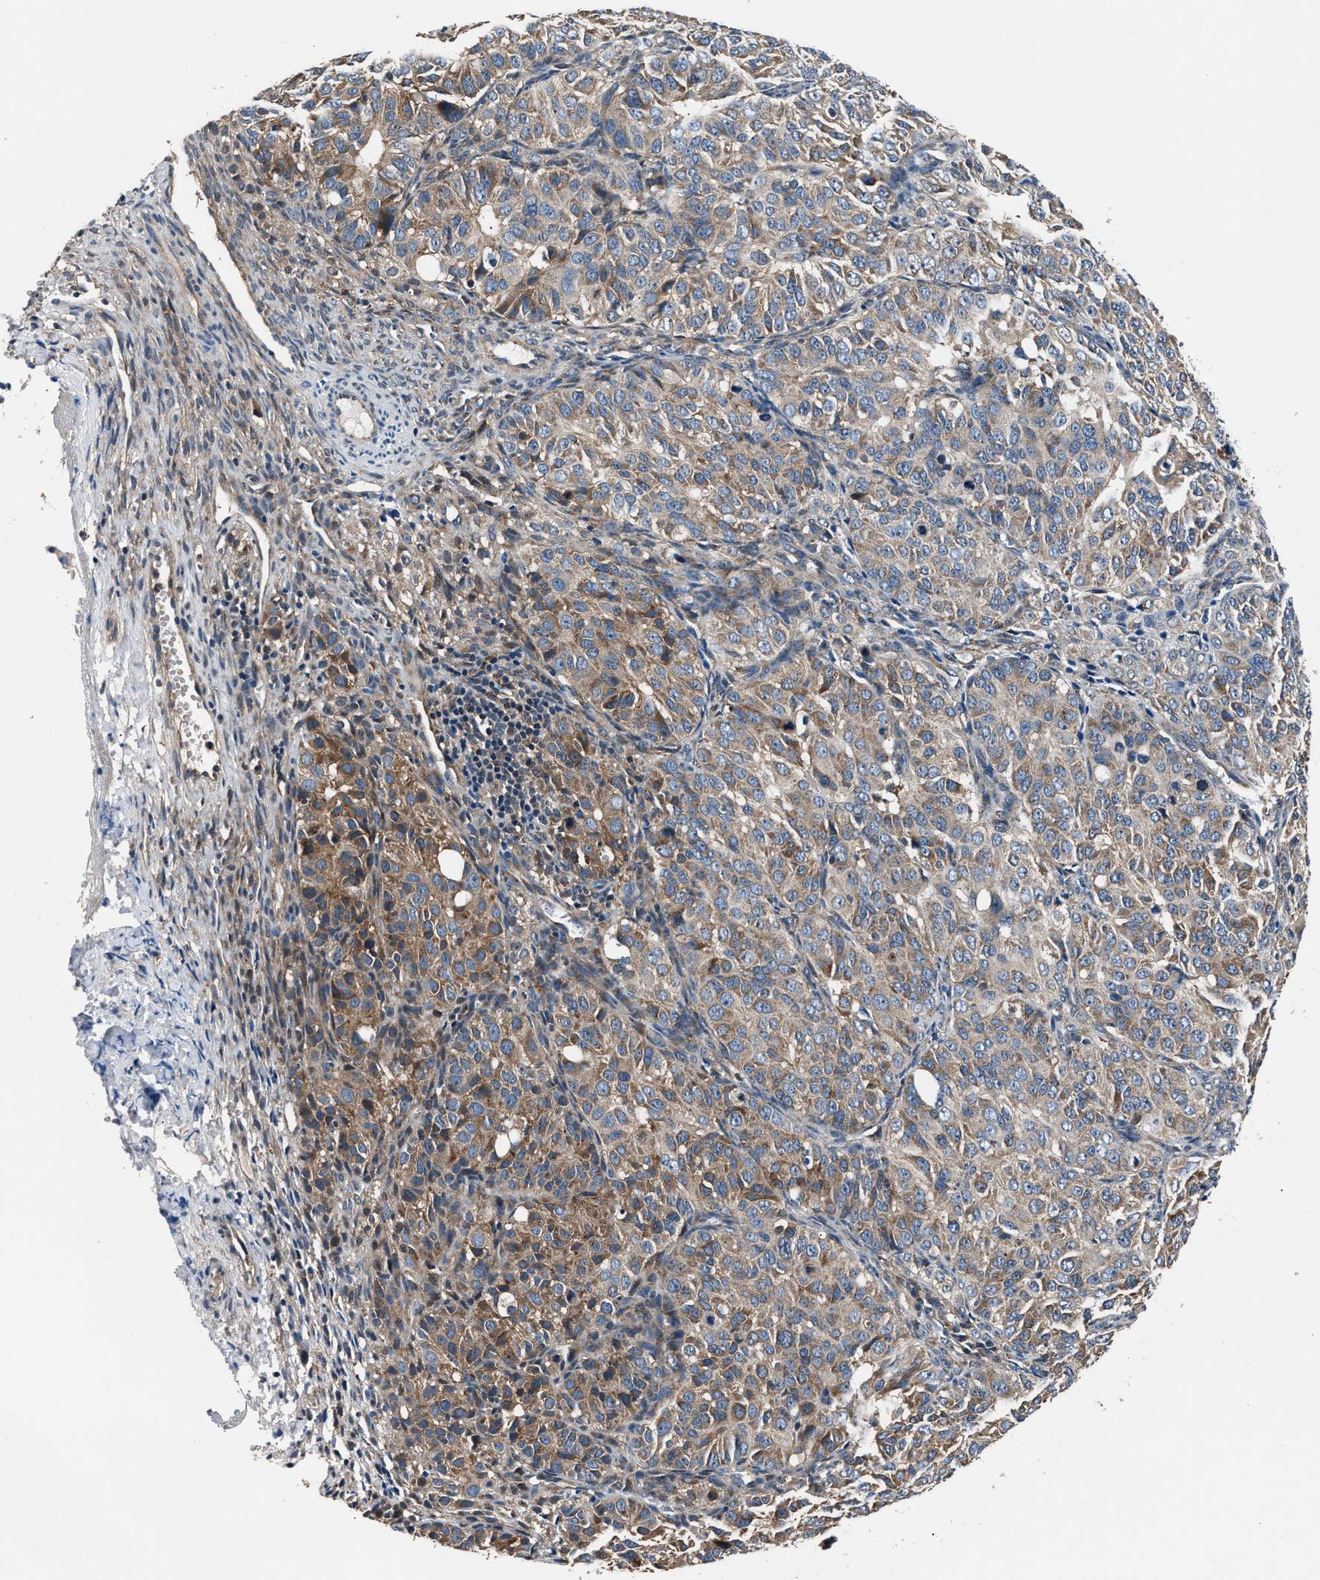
{"staining": {"intensity": "moderate", "quantity": "25%-75%", "location": "cytoplasmic/membranous"}, "tissue": "ovarian cancer", "cell_type": "Tumor cells", "image_type": "cancer", "snomed": [{"axis": "morphology", "description": "Carcinoma, endometroid"}, {"axis": "topography", "description": "Ovary"}], "caption": "Protein expression by immunohistochemistry (IHC) reveals moderate cytoplasmic/membranous staining in approximately 25%-75% of tumor cells in ovarian cancer. The protein of interest is shown in brown color, while the nuclei are stained blue.", "gene": "IMPDH2", "patient": {"sex": "female", "age": 51}}